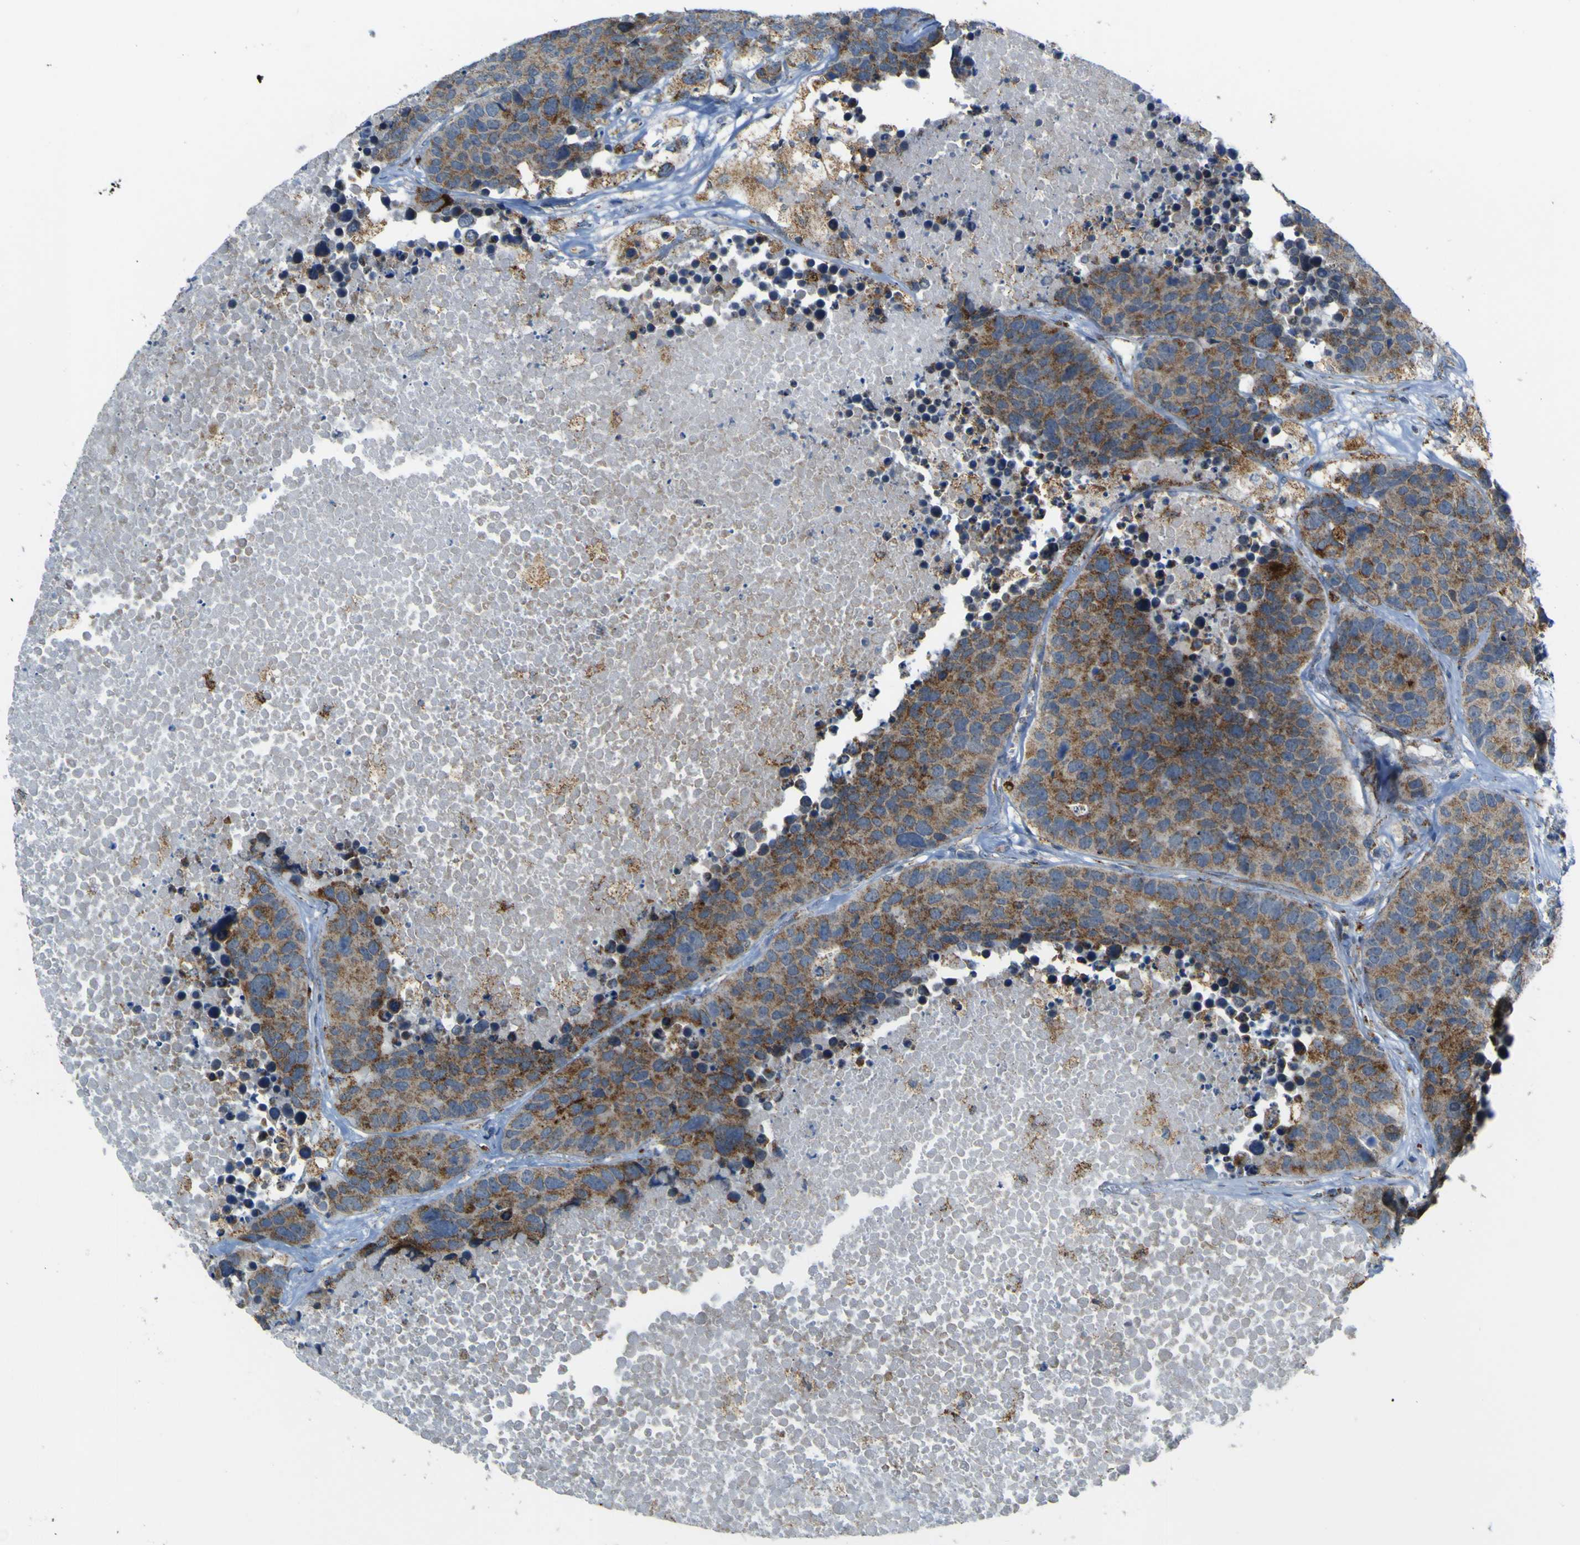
{"staining": {"intensity": "moderate", "quantity": ">75%", "location": "cytoplasmic/membranous"}, "tissue": "carcinoid", "cell_type": "Tumor cells", "image_type": "cancer", "snomed": [{"axis": "morphology", "description": "Carcinoid, malignant, NOS"}, {"axis": "topography", "description": "Lung"}], "caption": "Human carcinoid (malignant) stained with a protein marker demonstrates moderate staining in tumor cells.", "gene": "ACBD5", "patient": {"sex": "male", "age": 60}}